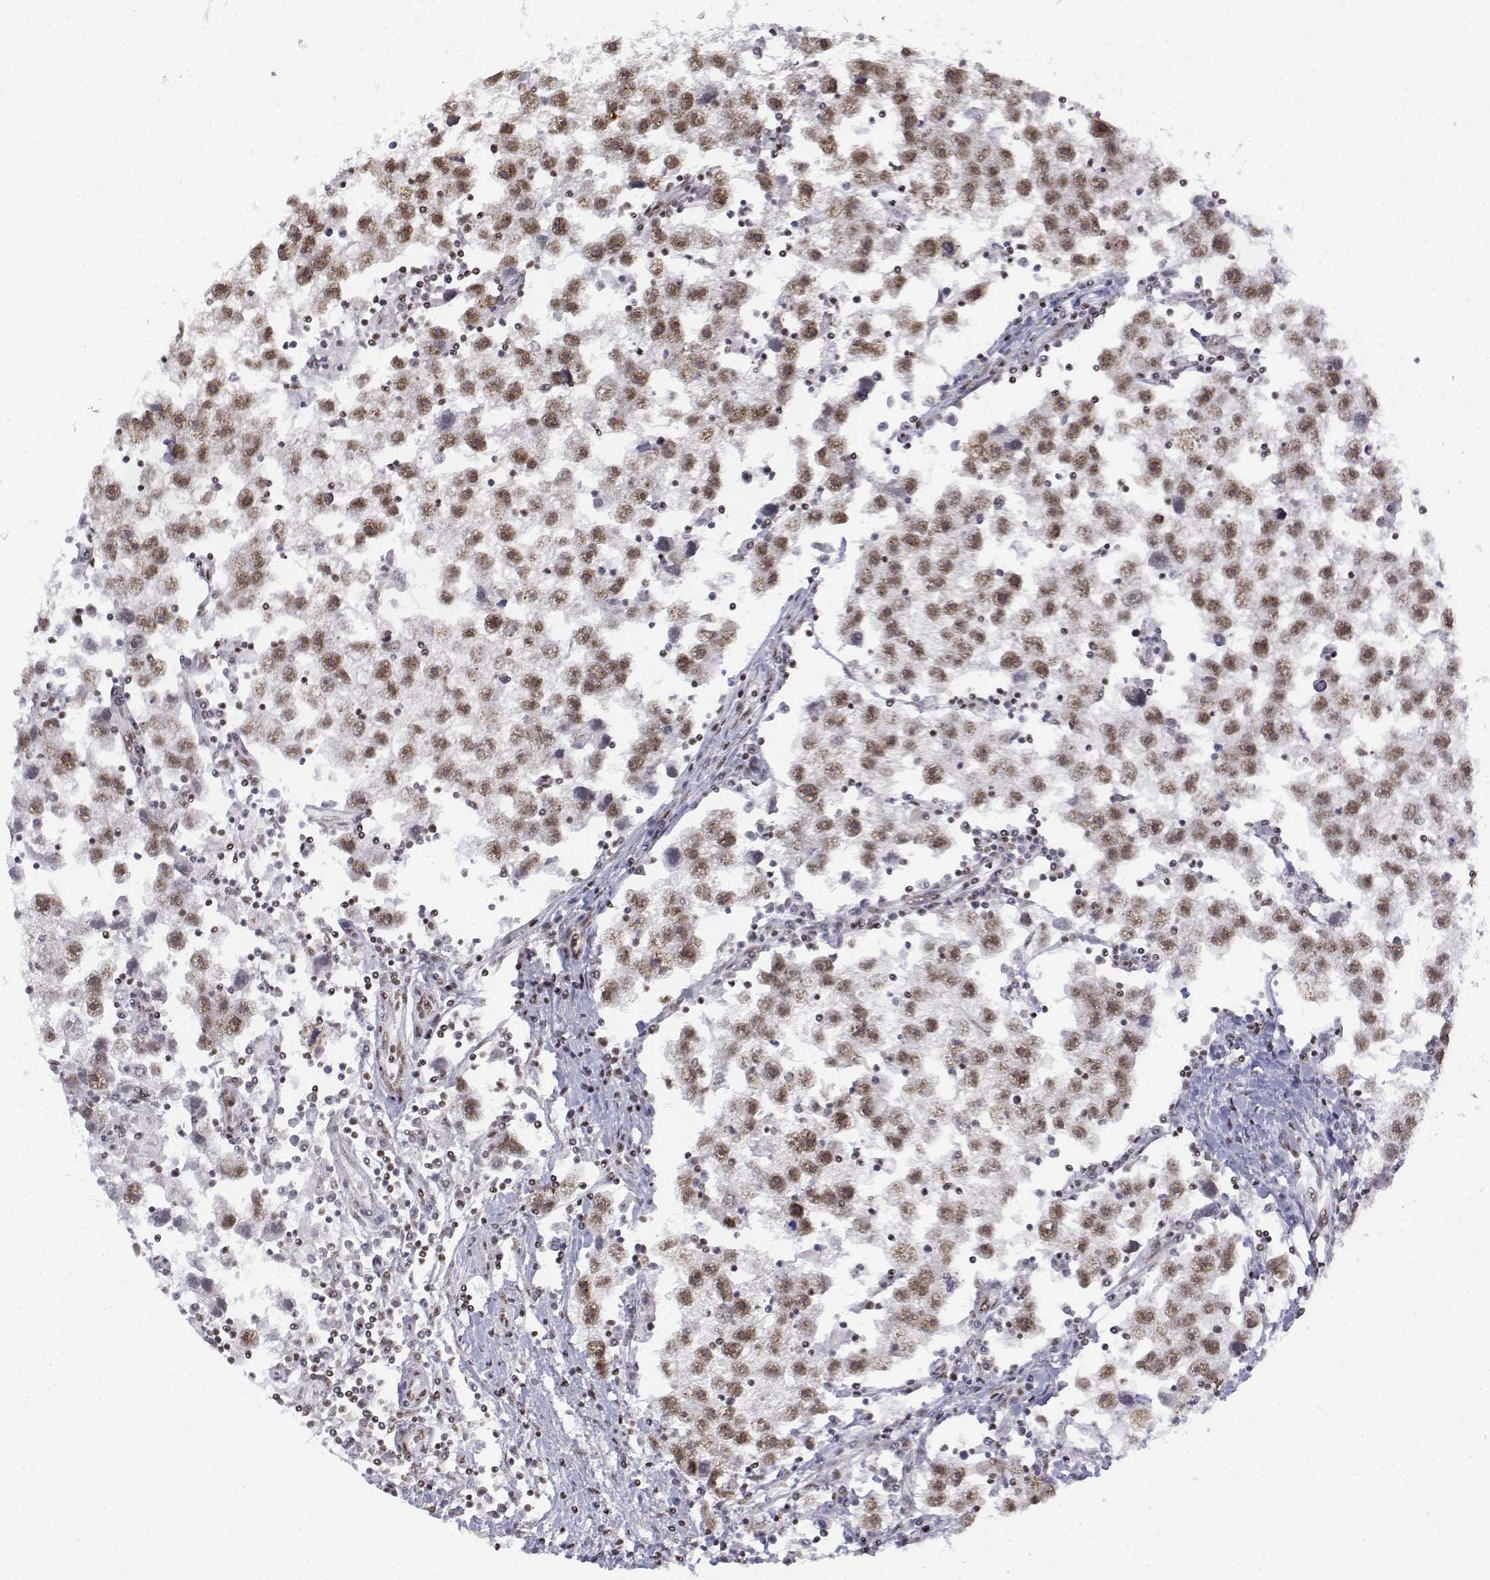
{"staining": {"intensity": "moderate", "quantity": ">75%", "location": "nuclear"}, "tissue": "testis cancer", "cell_type": "Tumor cells", "image_type": "cancer", "snomed": [{"axis": "morphology", "description": "Seminoma, NOS"}, {"axis": "topography", "description": "Testis"}], "caption": "Human testis seminoma stained for a protein (brown) exhibits moderate nuclear positive expression in approximately >75% of tumor cells.", "gene": "SETD1A", "patient": {"sex": "male", "age": 30}}